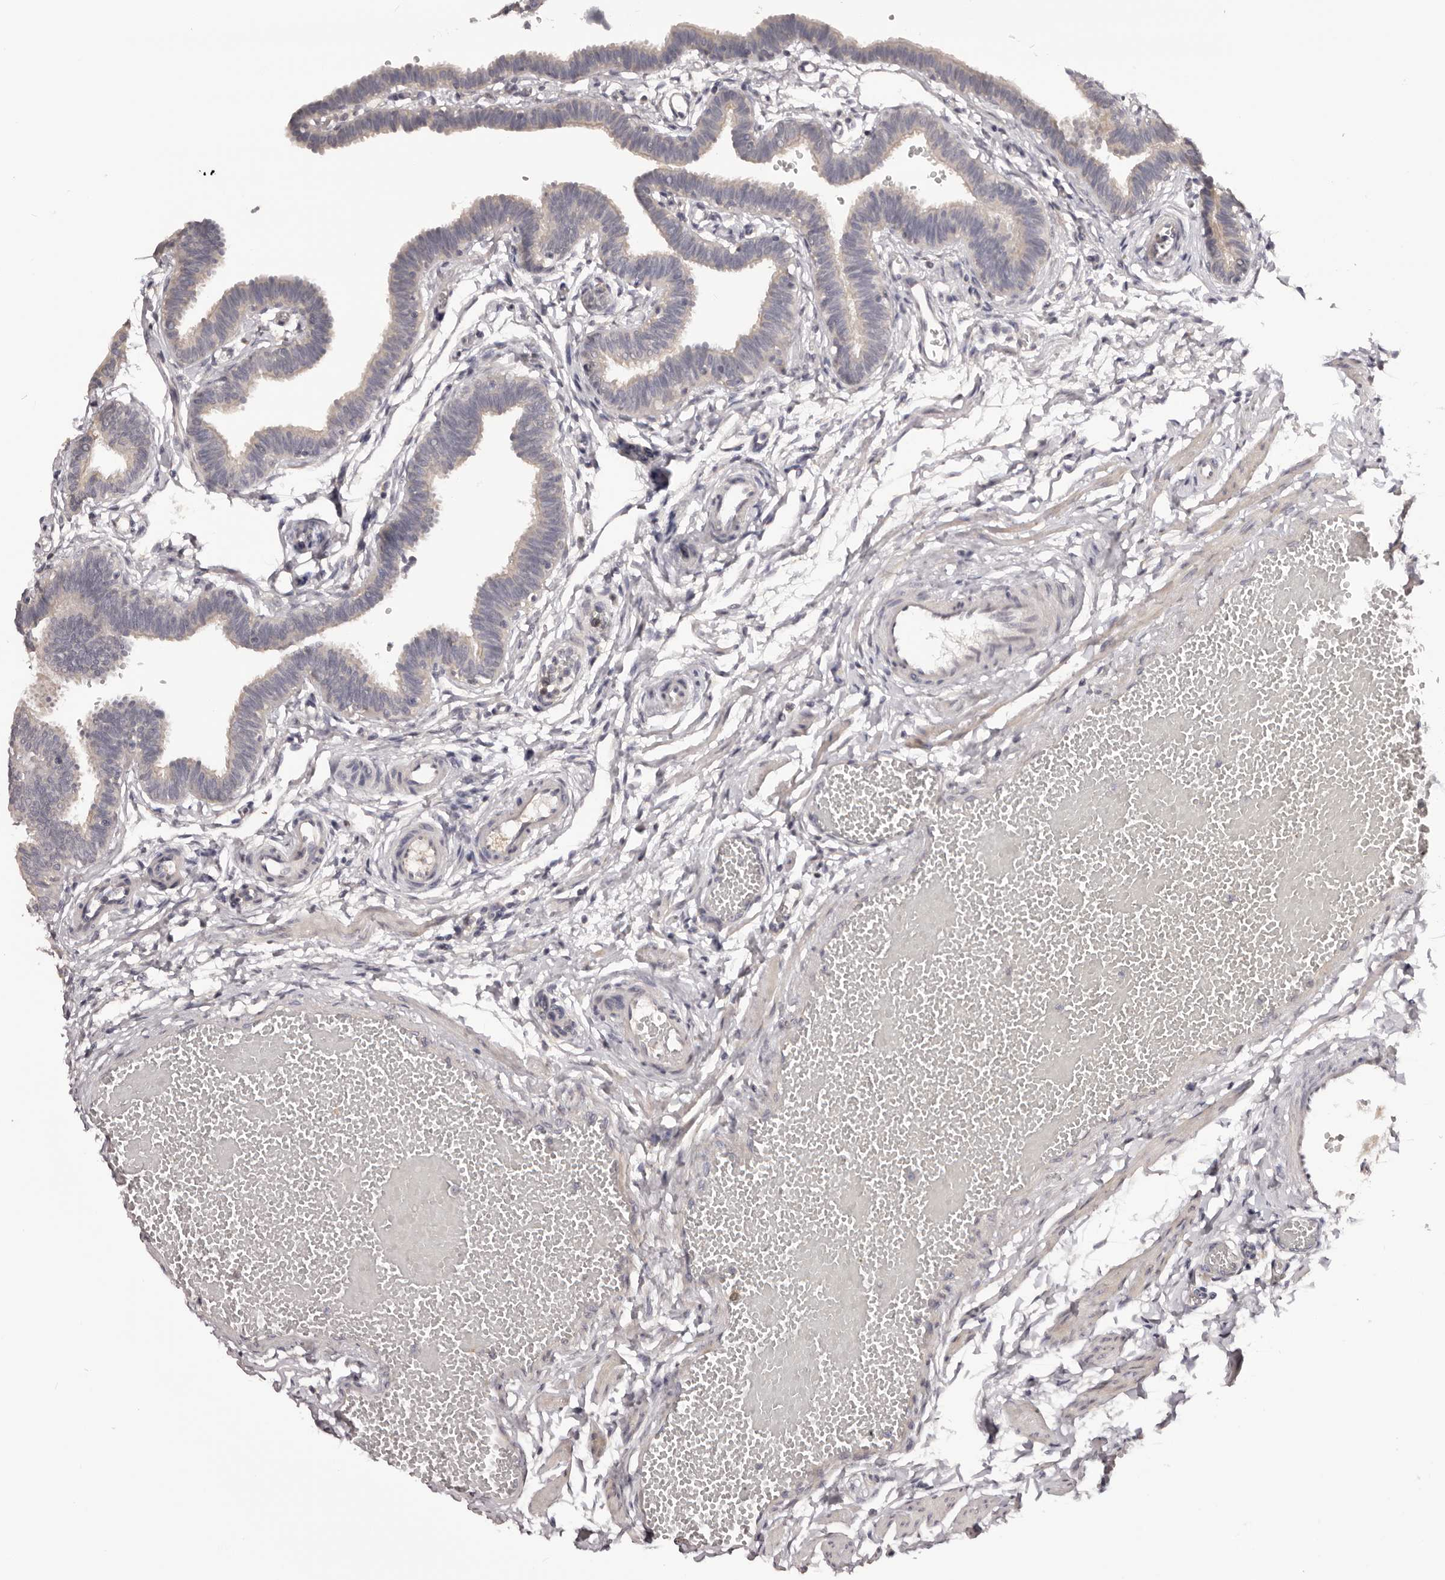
{"staining": {"intensity": "weak", "quantity": "<25%", "location": "cytoplasmic/membranous"}, "tissue": "fallopian tube", "cell_type": "Glandular cells", "image_type": "normal", "snomed": [{"axis": "morphology", "description": "Normal tissue, NOS"}, {"axis": "topography", "description": "Fallopian tube"}, {"axis": "topography", "description": "Ovary"}], "caption": "Glandular cells show no significant protein positivity in benign fallopian tube.", "gene": "KCNJ8", "patient": {"sex": "female", "age": 23}}